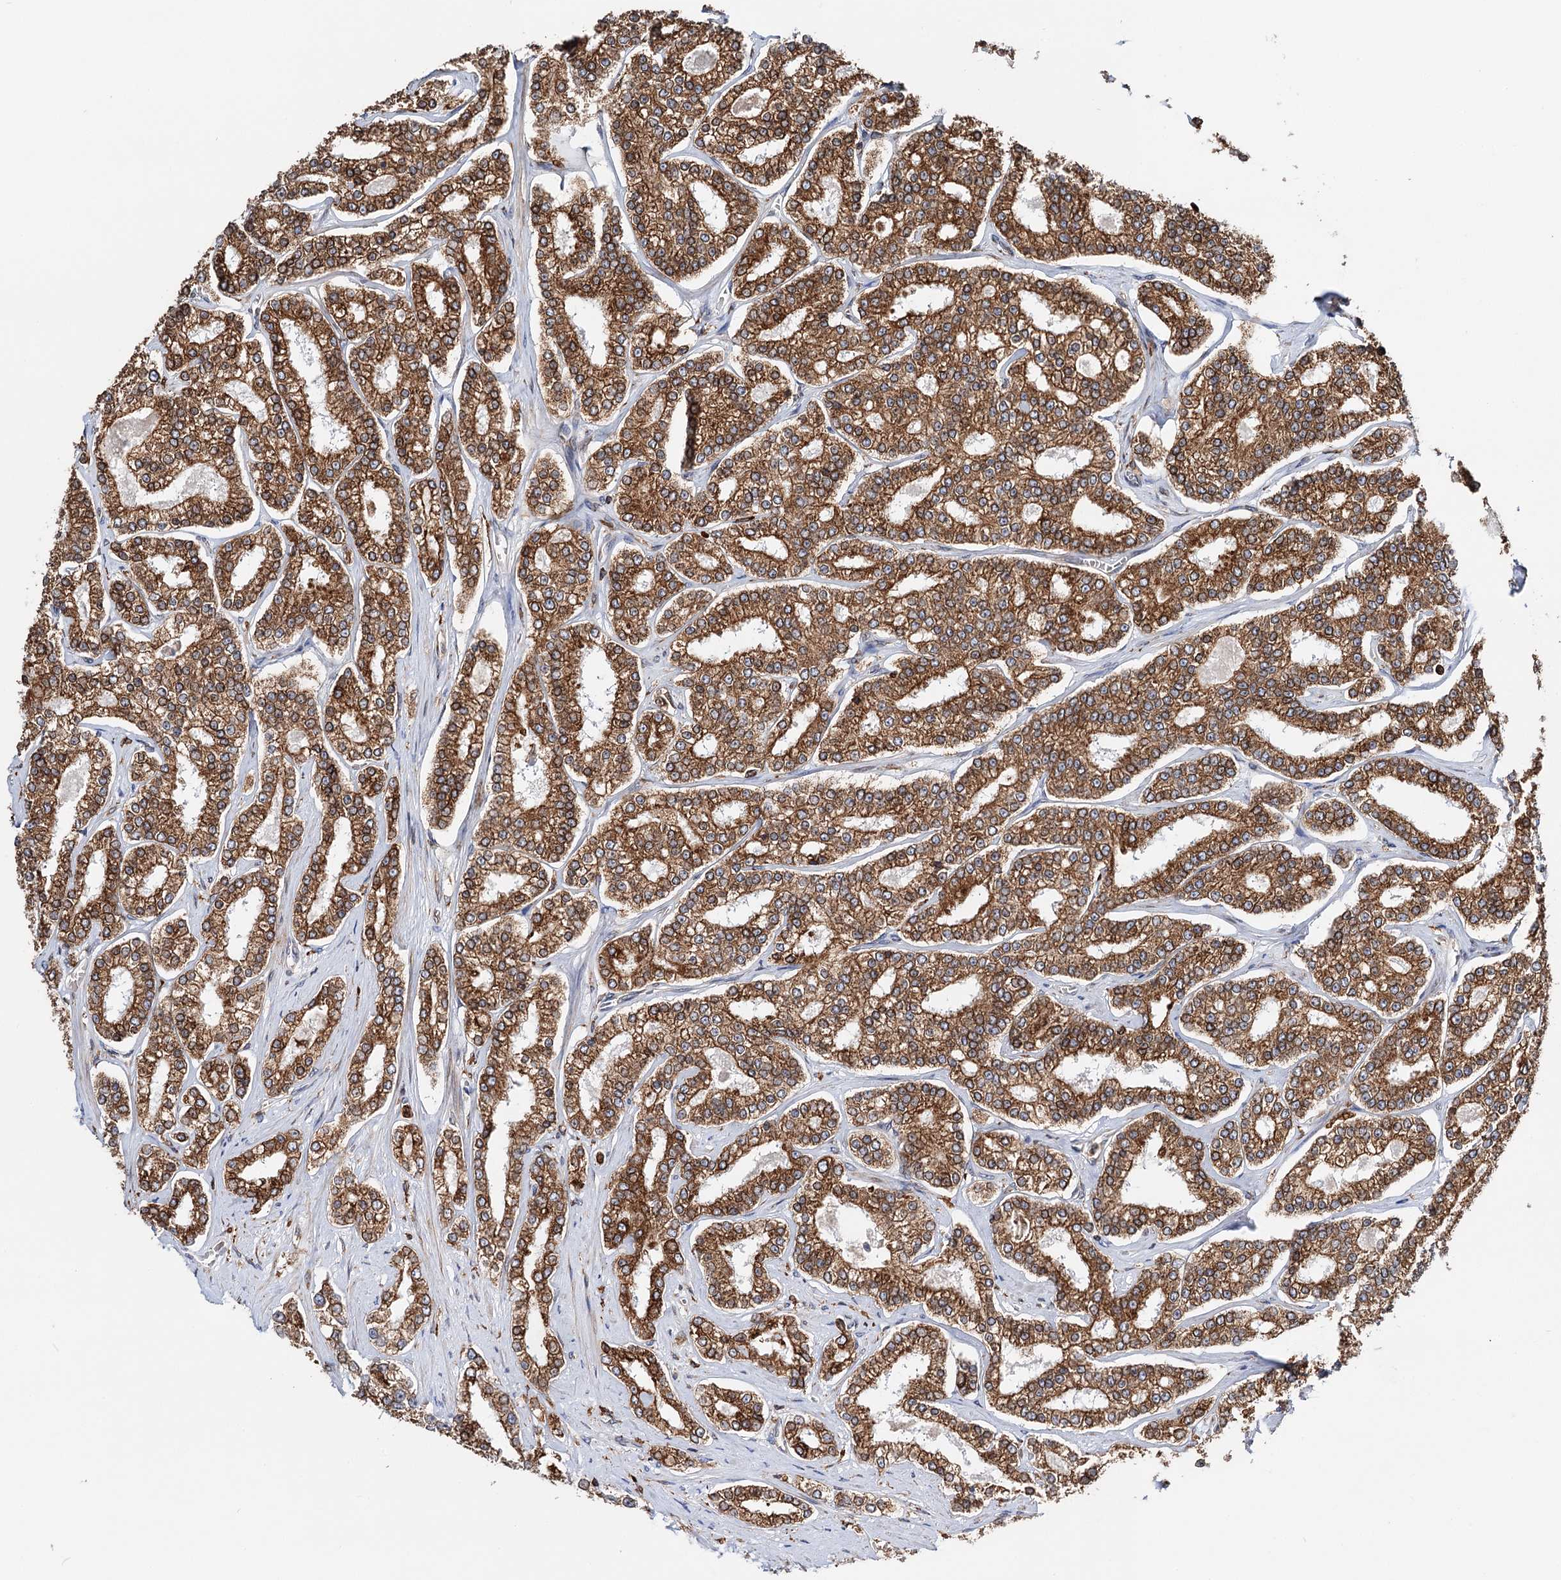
{"staining": {"intensity": "strong", "quantity": ">75%", "location": "cytoplasmic/membranous"}, "tissue": "prostate cancer", "cell_type": "Tumor cells", "image_type": "cancer", "snomed": [{"axis": "morphology", "description": "Normal tissue, NOS"}, {"axis": "morphology", "description": "Adenocarcinoma, High grade"}, {"axis": "topography", "description": "Prostate"}], "caption": "Protein staining reveals strong cytoplasmic/membranous expression in about >75% of tumor cells in prostate high-grade adenocarcinoma.", "gene": "ERP29", "patient": {"sex": "male", "age": 83}}